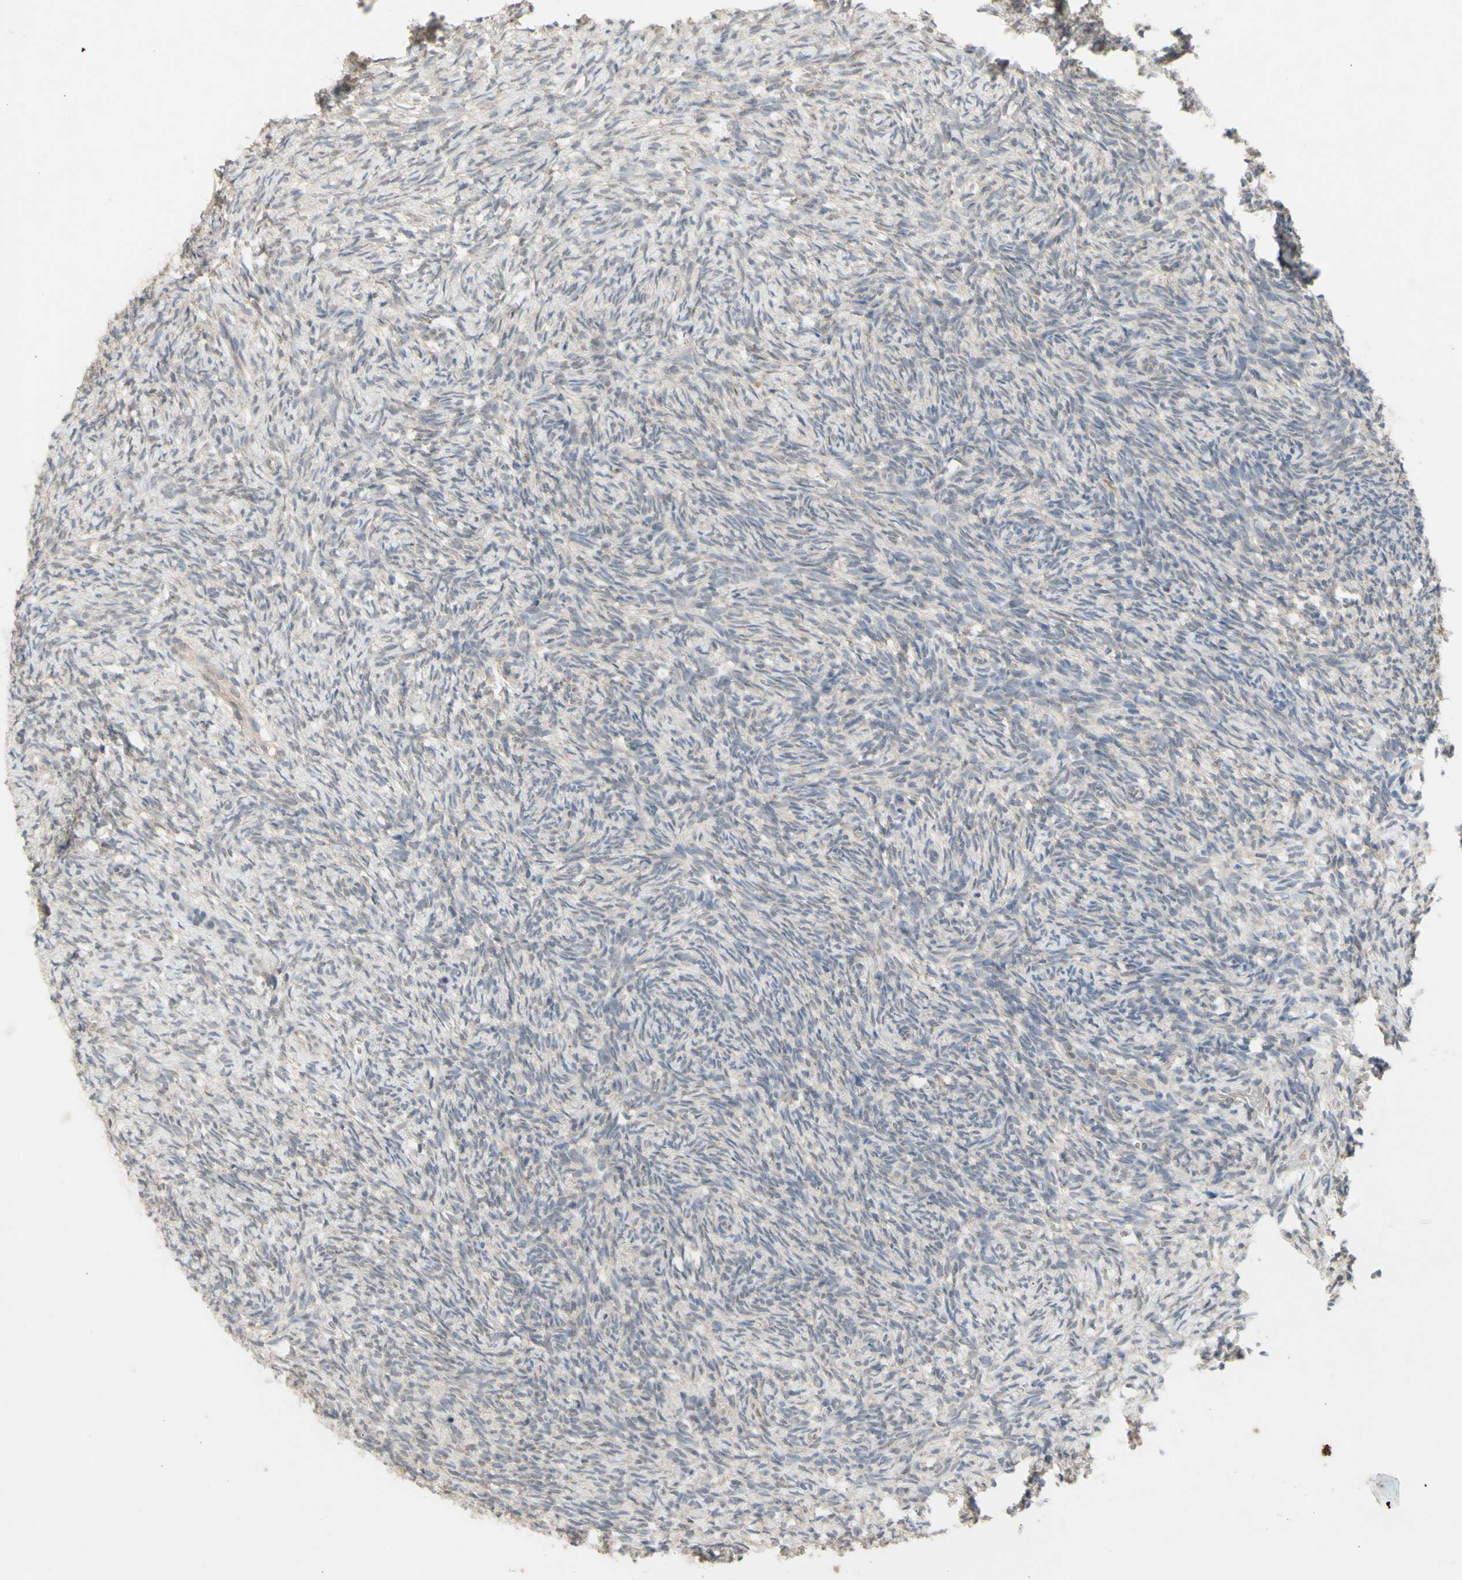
{"staining": {"intensity": "negative", "quantity": "none", "location": "none"}, "tissue": "ovary", "cell_type": "Ovarian stroma cells", "image_type": "normal", "snomed": [{"axis": "morphology", "description": "Normal tissue, NOS"}, {"axis": "topography", "description": "Ovary"}], "caption": "This is an immunohistochemistry histopathology image of unremarkable ovary. There is no staining in ovarian stroma cells.", "gene": "NLRP1", "patient": {"sex": "female", "age": 35}}